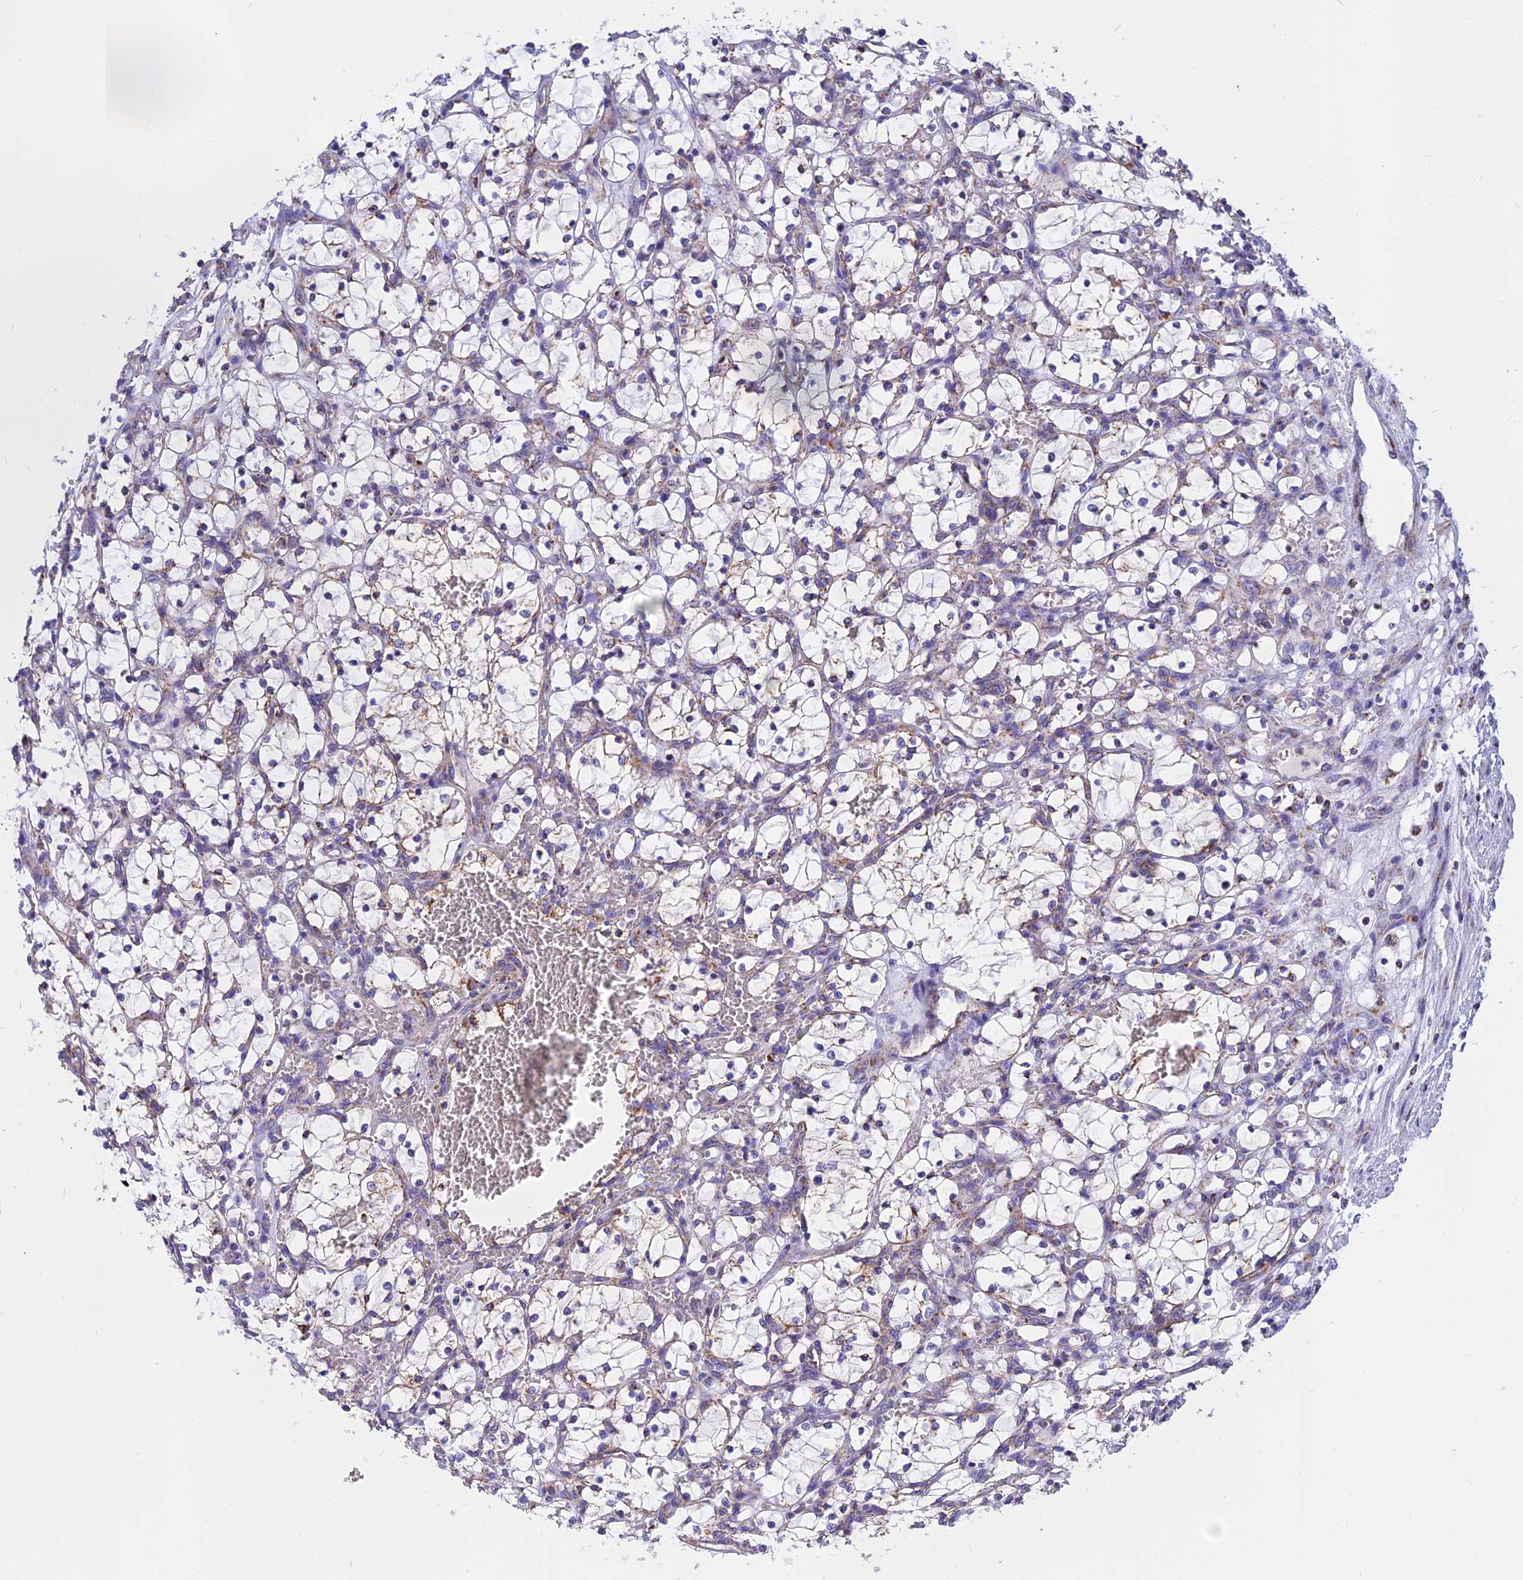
{"staining": {"intensity": "negative", "quantity": "none", "location": "none"}, "tissue": "renal cancer", "cell_type": "Tumor cells", "image_type": "cancer", "snomed": [{"axis": "morphology", "description": "Adenocarcinoma, NOS"}, {"axis": "topography", "description": "Kidney"}], "caption": "DAB immunohistochemical staining of human renal cancer (adenocarcinoma) reveals no significant positivity in tumor cells.", "gene": "VDAC2", "patient": {"sex": "female", "age": 69}}